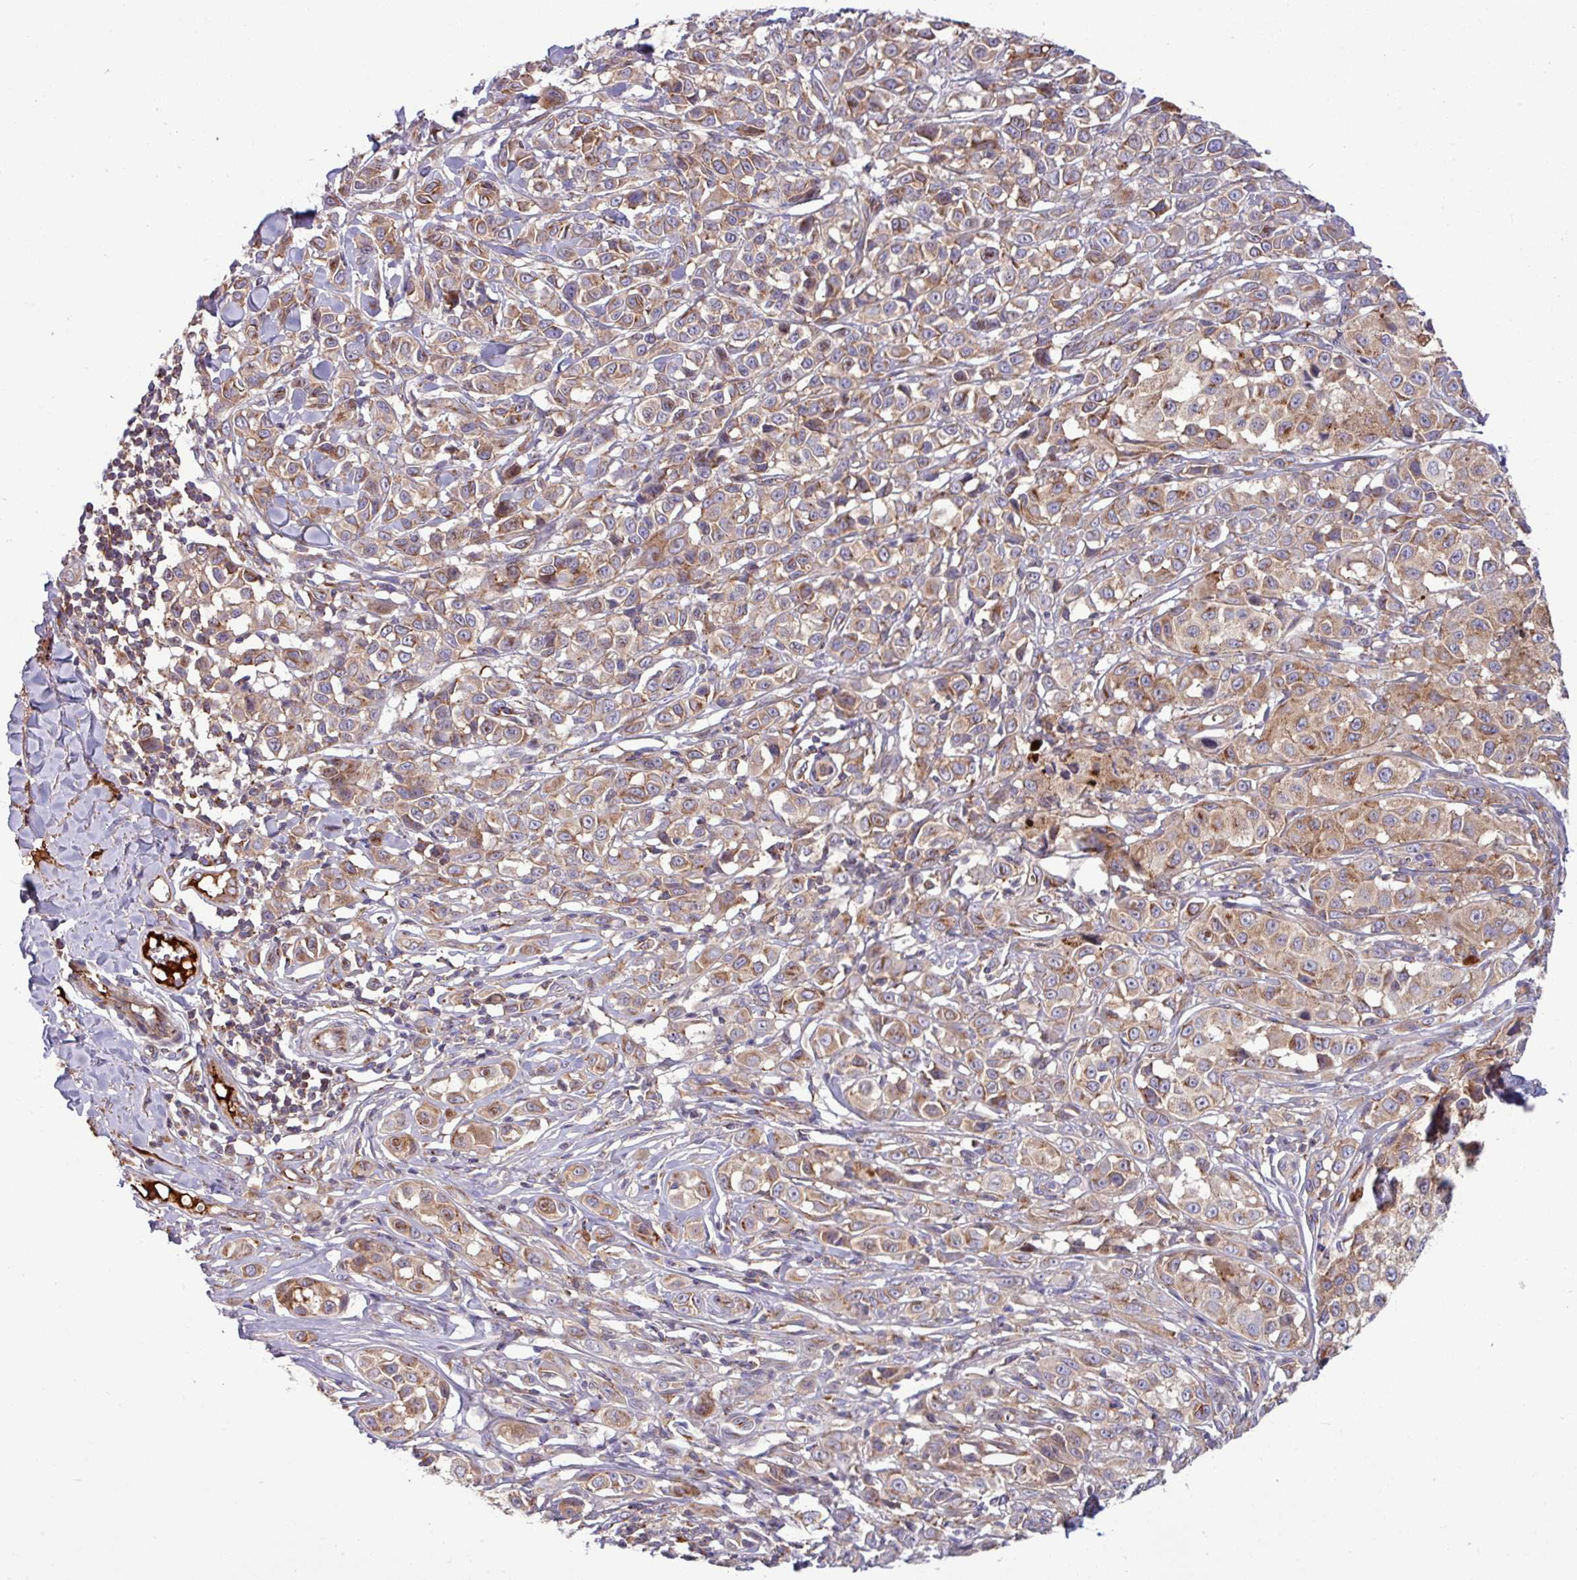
{"staining": {"intensity": "moderate", "quantity": ">75%", "location": "cytoplasmic/membranous"}, "tissue": "melanoma", "cell_type": "Tumor cells", "image_type": "cancer", "snomed": [{"axis": "morphology", "description": "Malignant melanoma, NOS"}, {"axis": "topography", "description": "Skin"}], "caption": "Approximately >75% of tumor cells in human melanoma demonstrate moderate cytoplasmic/membranous protein staining as visualized by brown immunohistochemical staining.", "gene": "LSM12", "patient": {"sex": "male", "age": 39}}